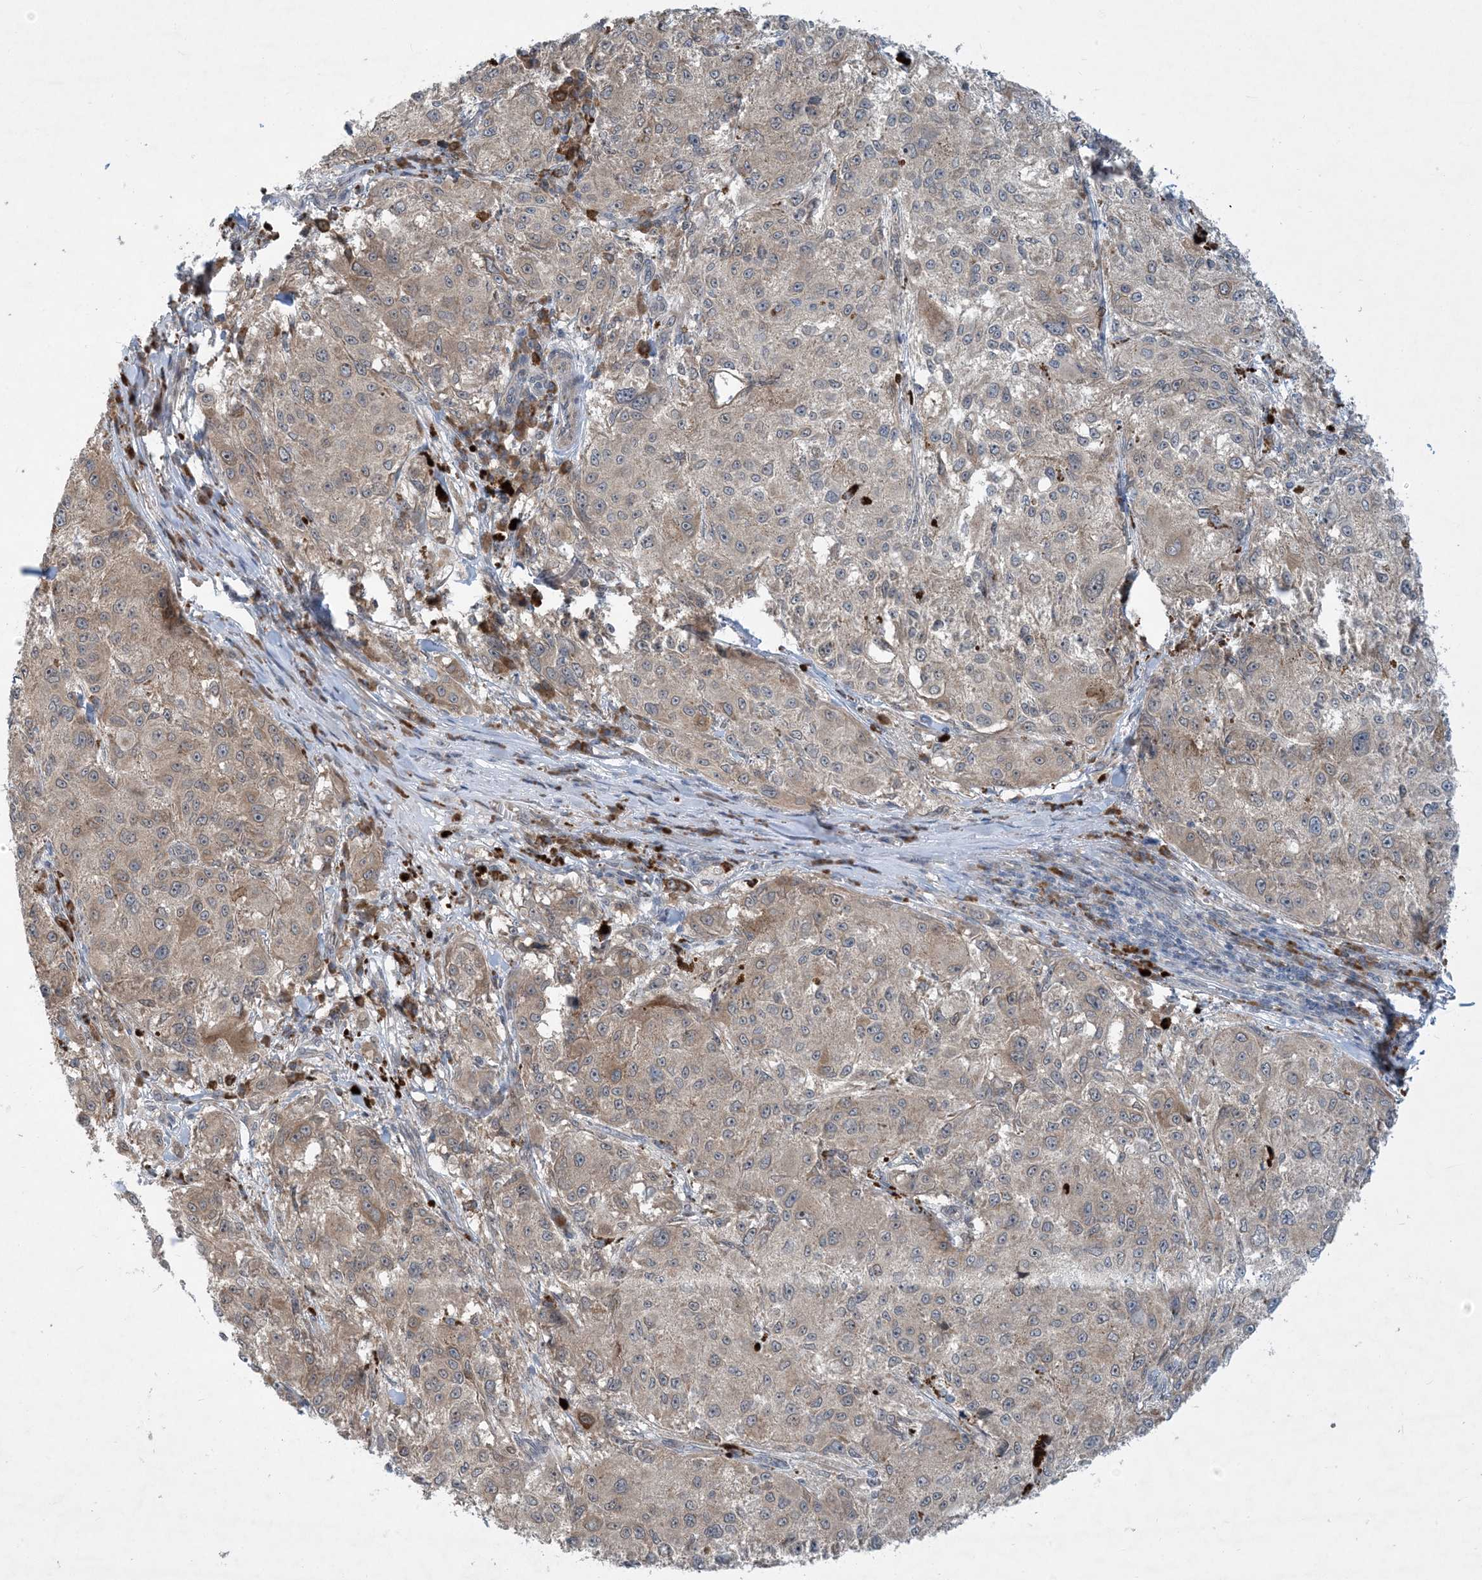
{"staining": {"intensity": "weak", "quantity": ">75%", "location": "cytoplasmic/membranous"}, "tissue": "melanoma", "cell_type": "Tumor cells", "image_type": "cancer", "snomed": [{"axis": "morphology", "description": "Necrosis, NOS"}, {"axis": "morphology", "description": "Malignant melanoma, NOS"}, {"axis": "topography", "description": "Skin"}], "caption": "A low amount of weak cytoplasmic/membranous expression is appreciated in about >75% of tumor cells in malignant melanoma tissue.", "gene": "PHOSPHO2", "patient": {"sex": "female", "age": 87}}